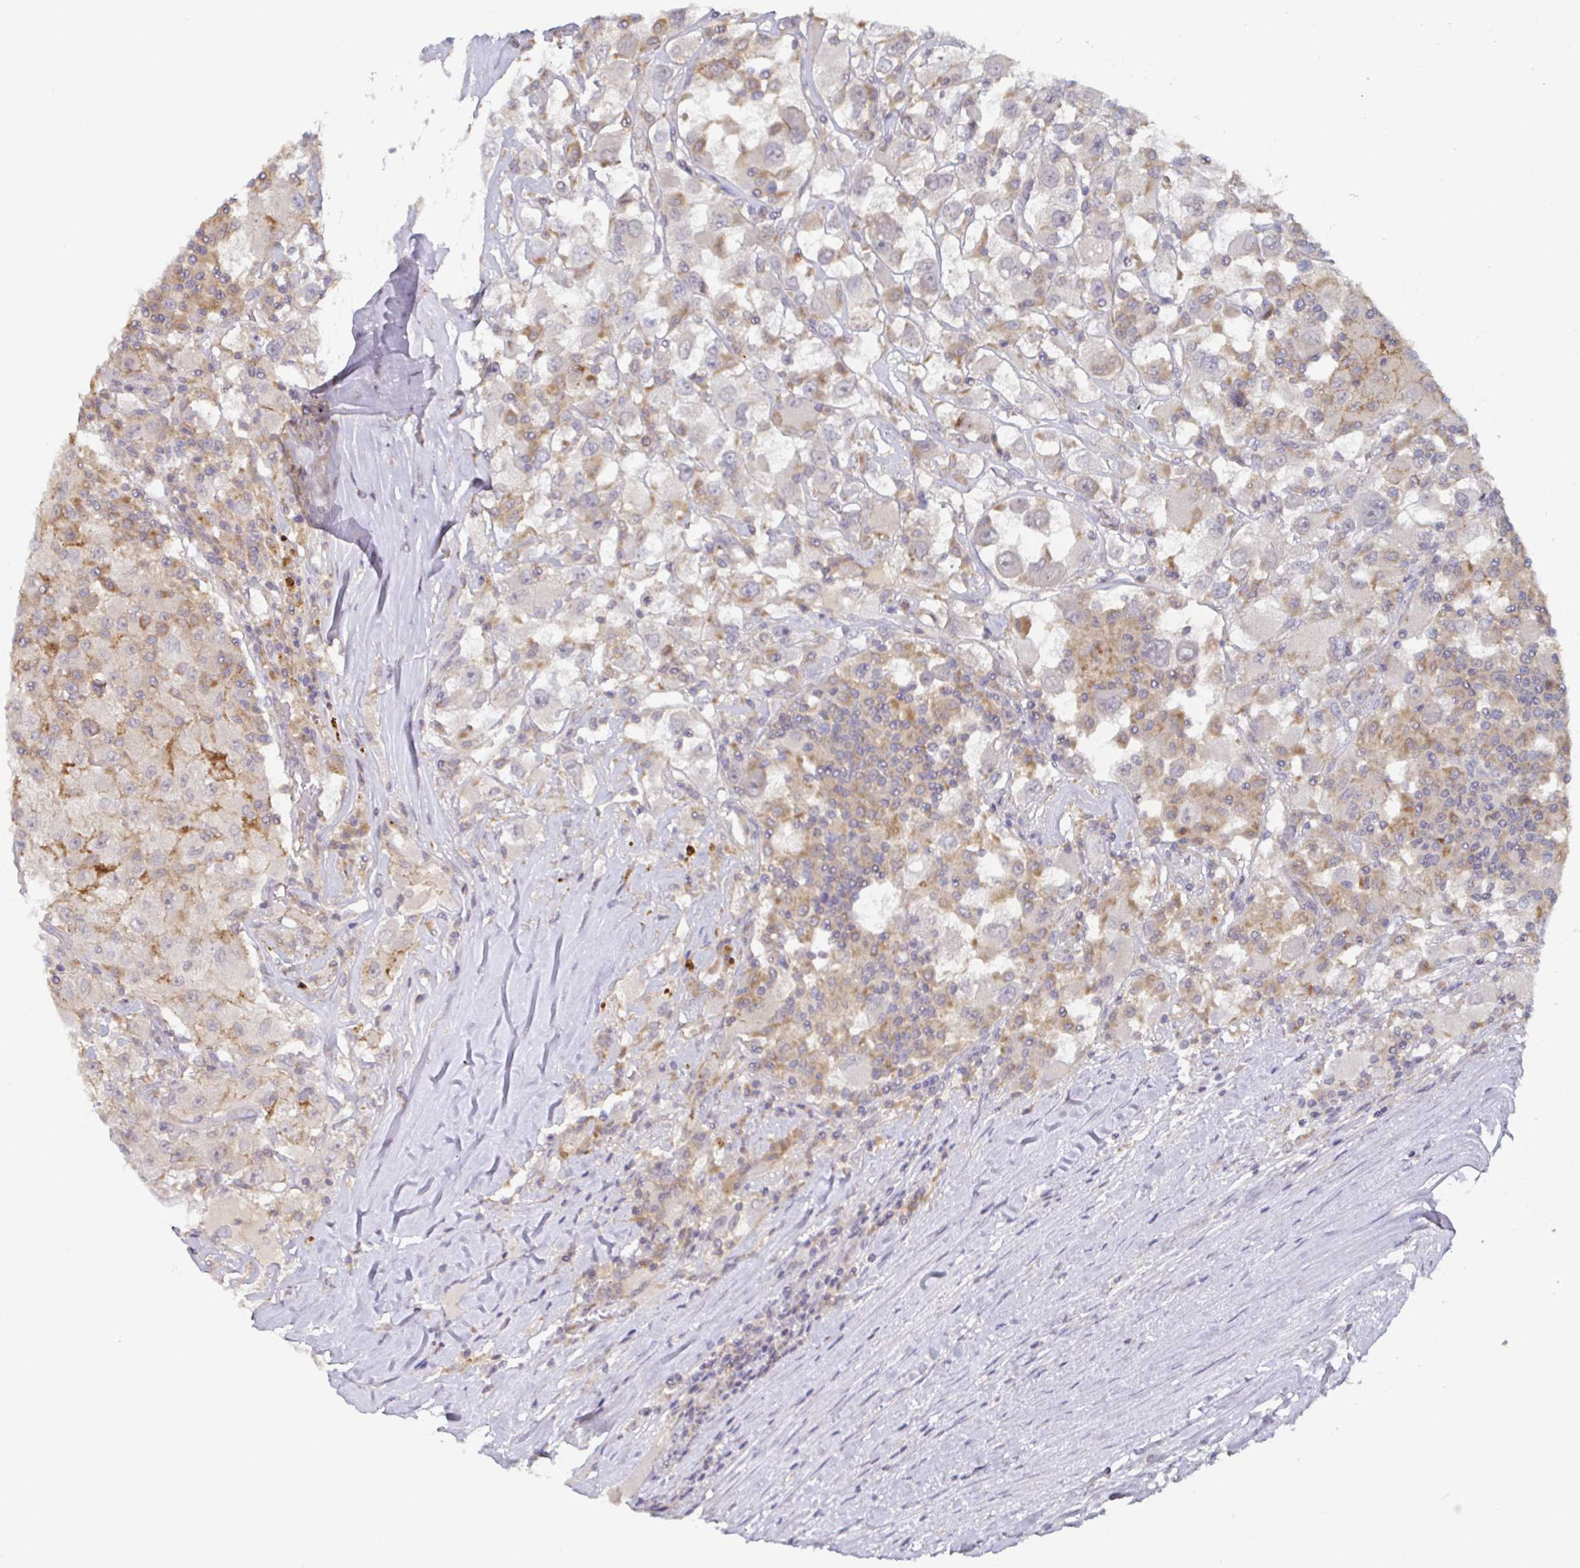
{"staining": {"intensity": "negative", "quantity": "none", "location": "none"}, "tissue": "renal cancer", "cell_type": "Tumor cells", "image_type": "cancer", "snomed": [{"axis": "morphology", "description": "Adenocarcinoma, NOS"}, {"axis": "topography", "description": "Kidney"}], "caption": "IHC histopathology image of human renal cancer (adenocarcinoma) stained for a protein (brown), which demonstrates no positivity in tumor cells. Brightfield microscopy of IHC stained with DAB (3,3'-diaminobenzidine) (brown) and hematoxylin (blue), captured at high magnification.", "gene": "CDH18", "patient": {"sex": "female", "age": 67}}